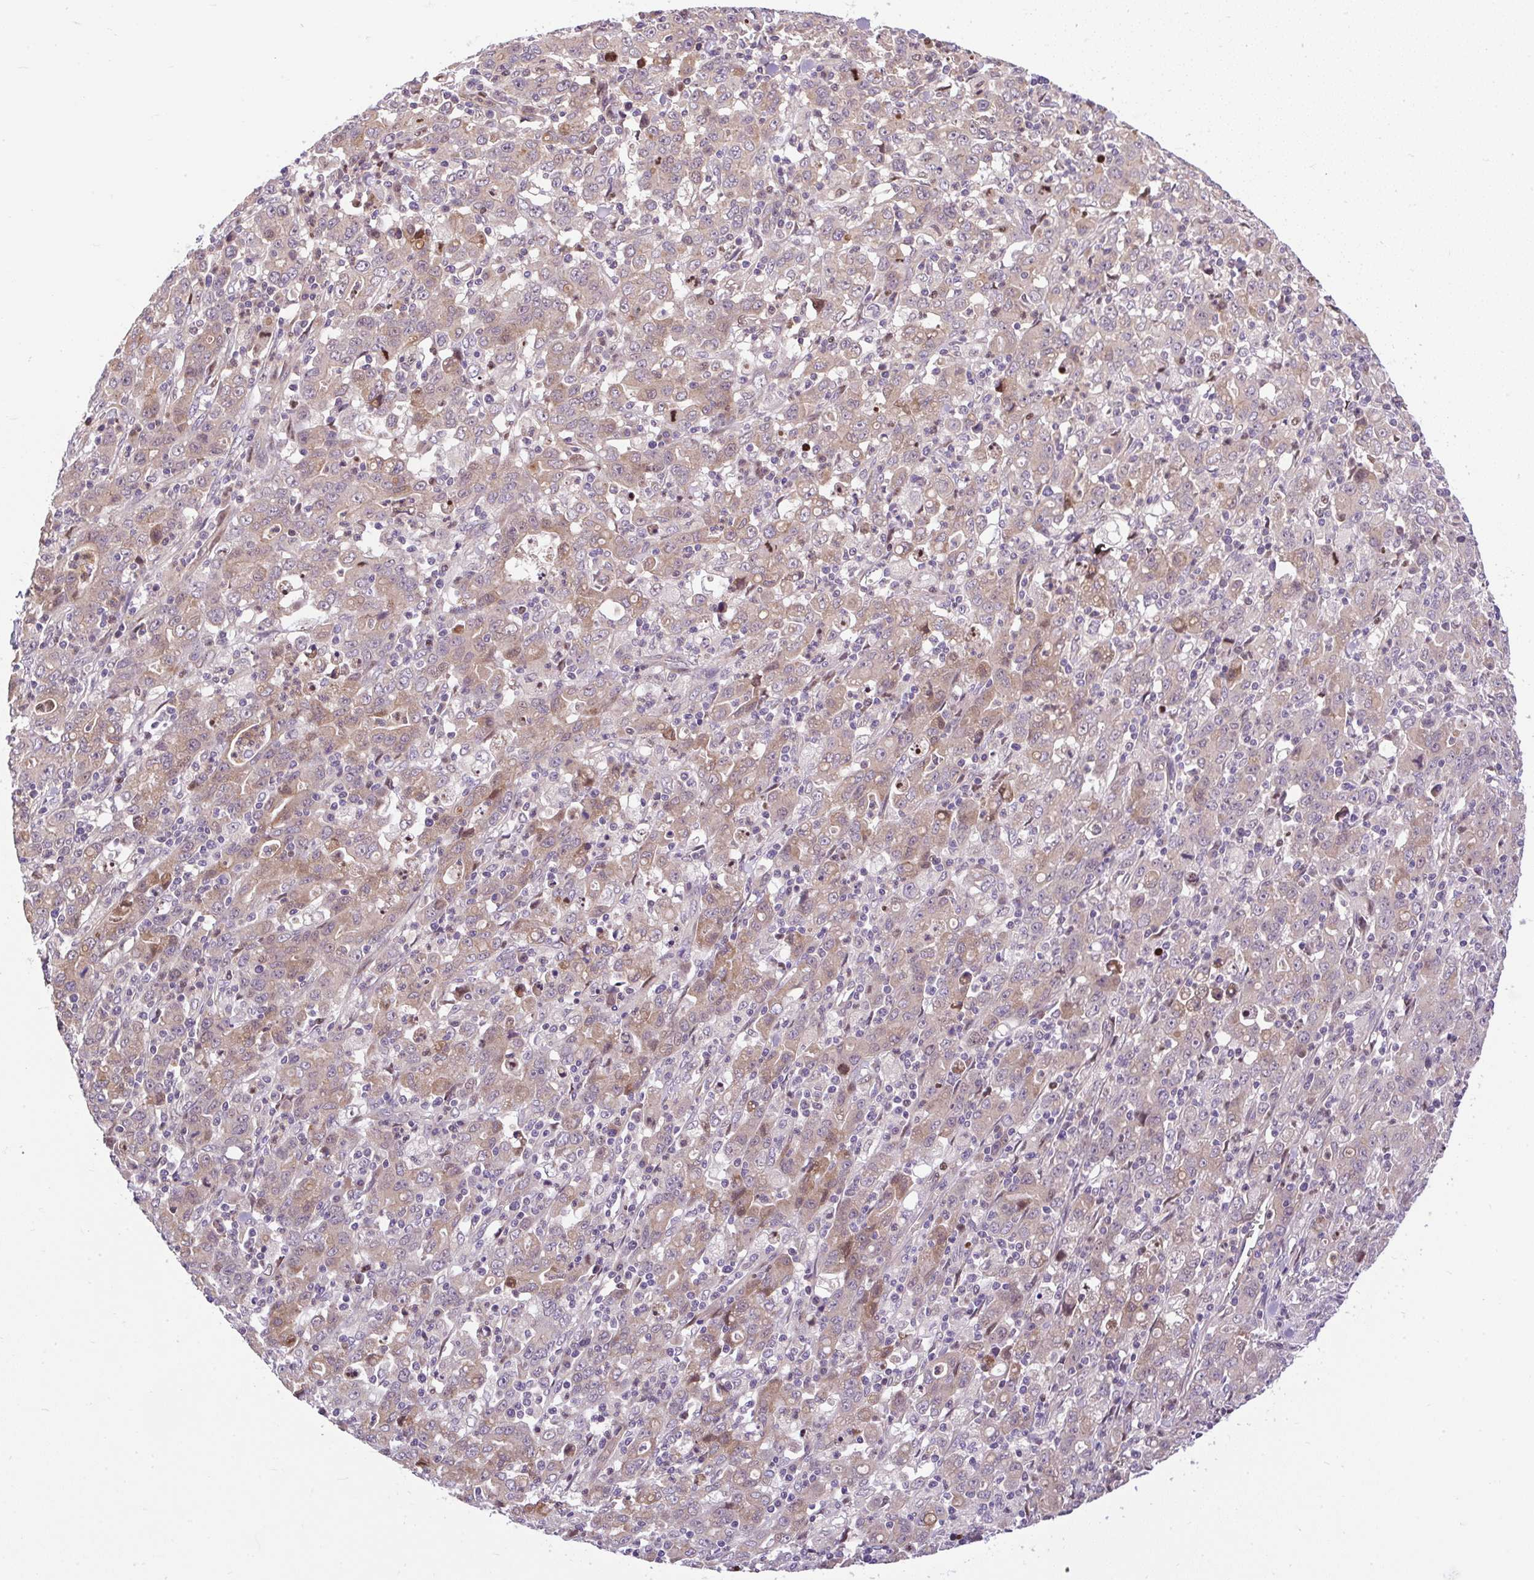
{"staining": {"intensity": "weak", "quantity": "25%-75%", "location": "cytoplasmic/membranous"}, "tissue": "stomach cancer", "cell_type": "Tumor cells", "image_type": "cancer", "snomed": [{"axis": "morphology", "description": "Adenocarcinoma, NOS"}, {"axis": "topography", "description": "Stomach, upper"}], "caption": "Stomach cancer (adenocarcinoma) tissue shows weak cytoplasmic/membranous expression in approximately 25%-75% of tumor cells, visualized by immunohistochemistry.", "gene": "CHIA", "patient": {"sex": "male", "age": 69}}